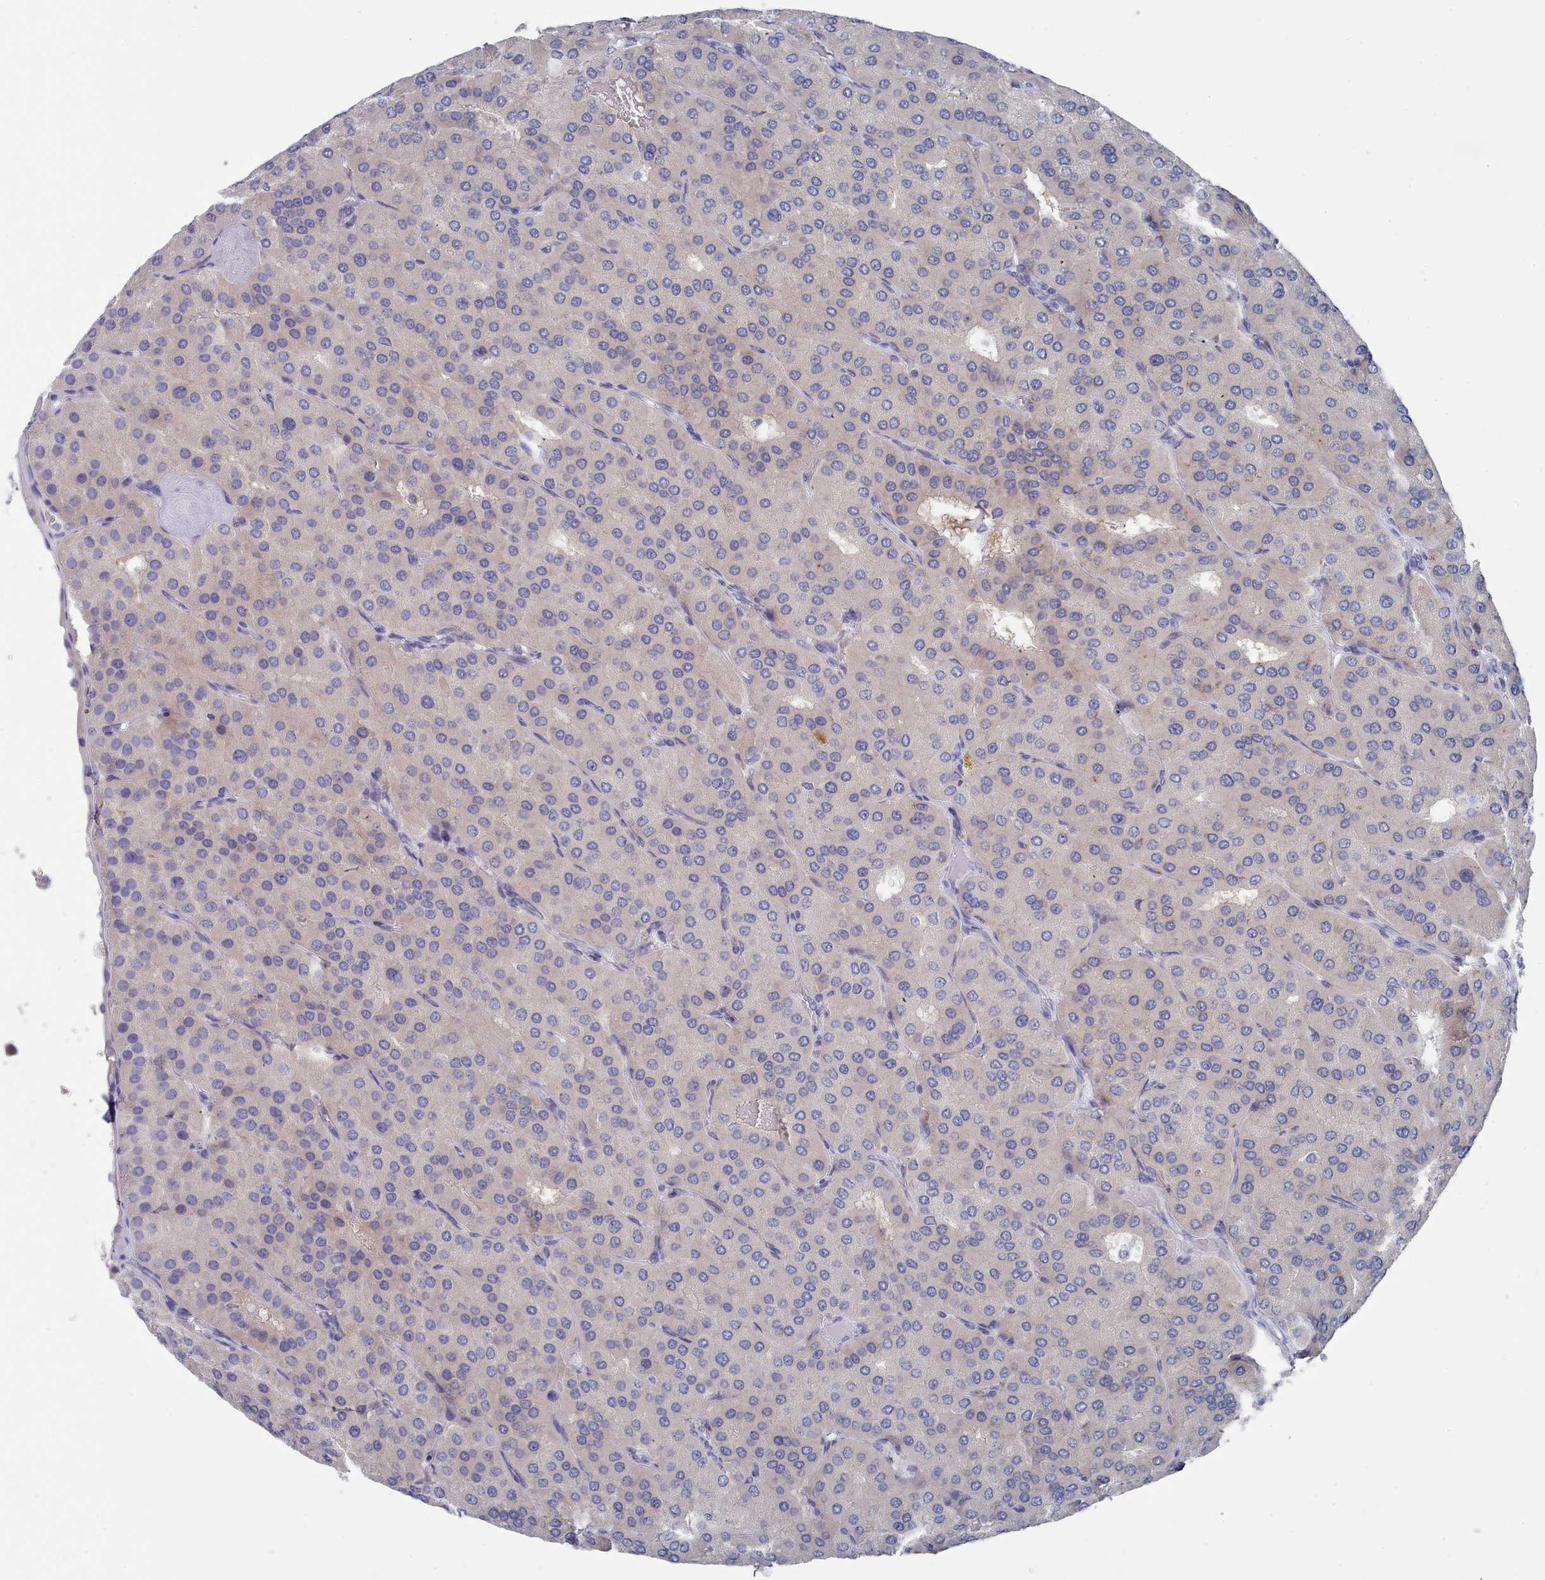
{"staining": {"intensity": "weak", "quantity": "<25%", "location": "cytoplasmic/membranous"}, "tissue": "parathyroid gland", "cell_type": "Glandular cells", "image_type": "normal", "snomed": [{"axis": "morphology", "description": "Normal tissue, NOS"}, {"axis": "morphology", "description": "Adenoma, NOS"}, {"axis": "topography", "description": "Parathyroid gland"}], "caption": "This is an immunohistochemistry (IHC) image of unremarkable human parathyroid gland. There is no staining in glandular cells.", "gene": "ENSG00000285188", "patient": {"sex": "female", "age": 86}}